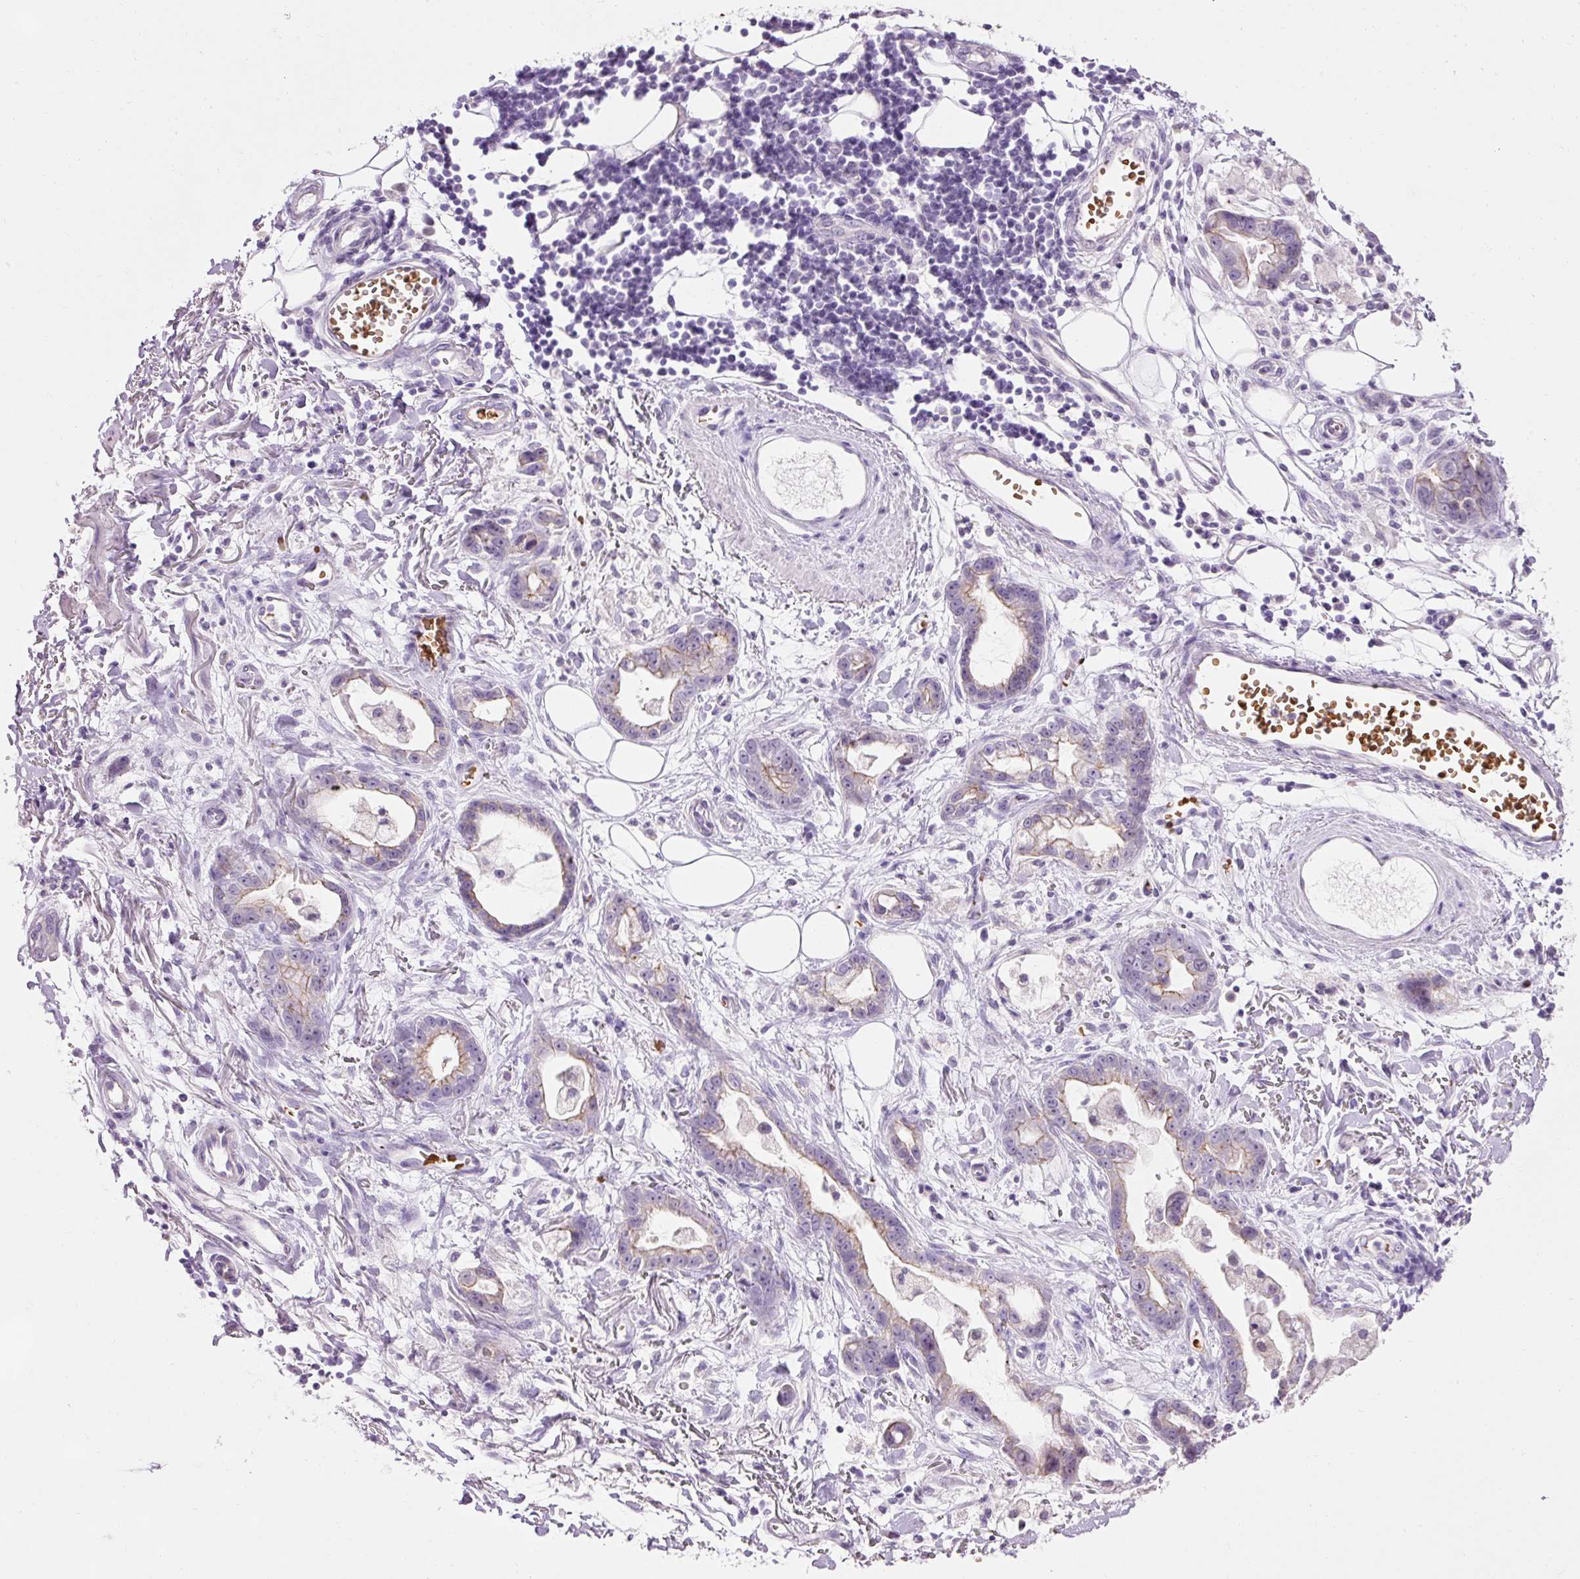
{"staining": {"intensity": "weak", "quantity": "25%-75%", "location": "cytoplasmic/membranous"}, "tissue": "stomach cancer", "cell_type": "Tumor cells", "image_type": "cancer", "snomed": [{"axis": "morphology", "description": "Adenocarcinoma, NOS"}, {"axis": "topography", "description": "Stomach"}], "caption": "Brown immunohistochemical staining in stomach adenocarcinoma demonstrates weak cytoplasmic/membranous expression in approximately 25%-75% of tumor cells.", "gene": "DHRS11", "patient": {"sex": "male", "age": 55}}